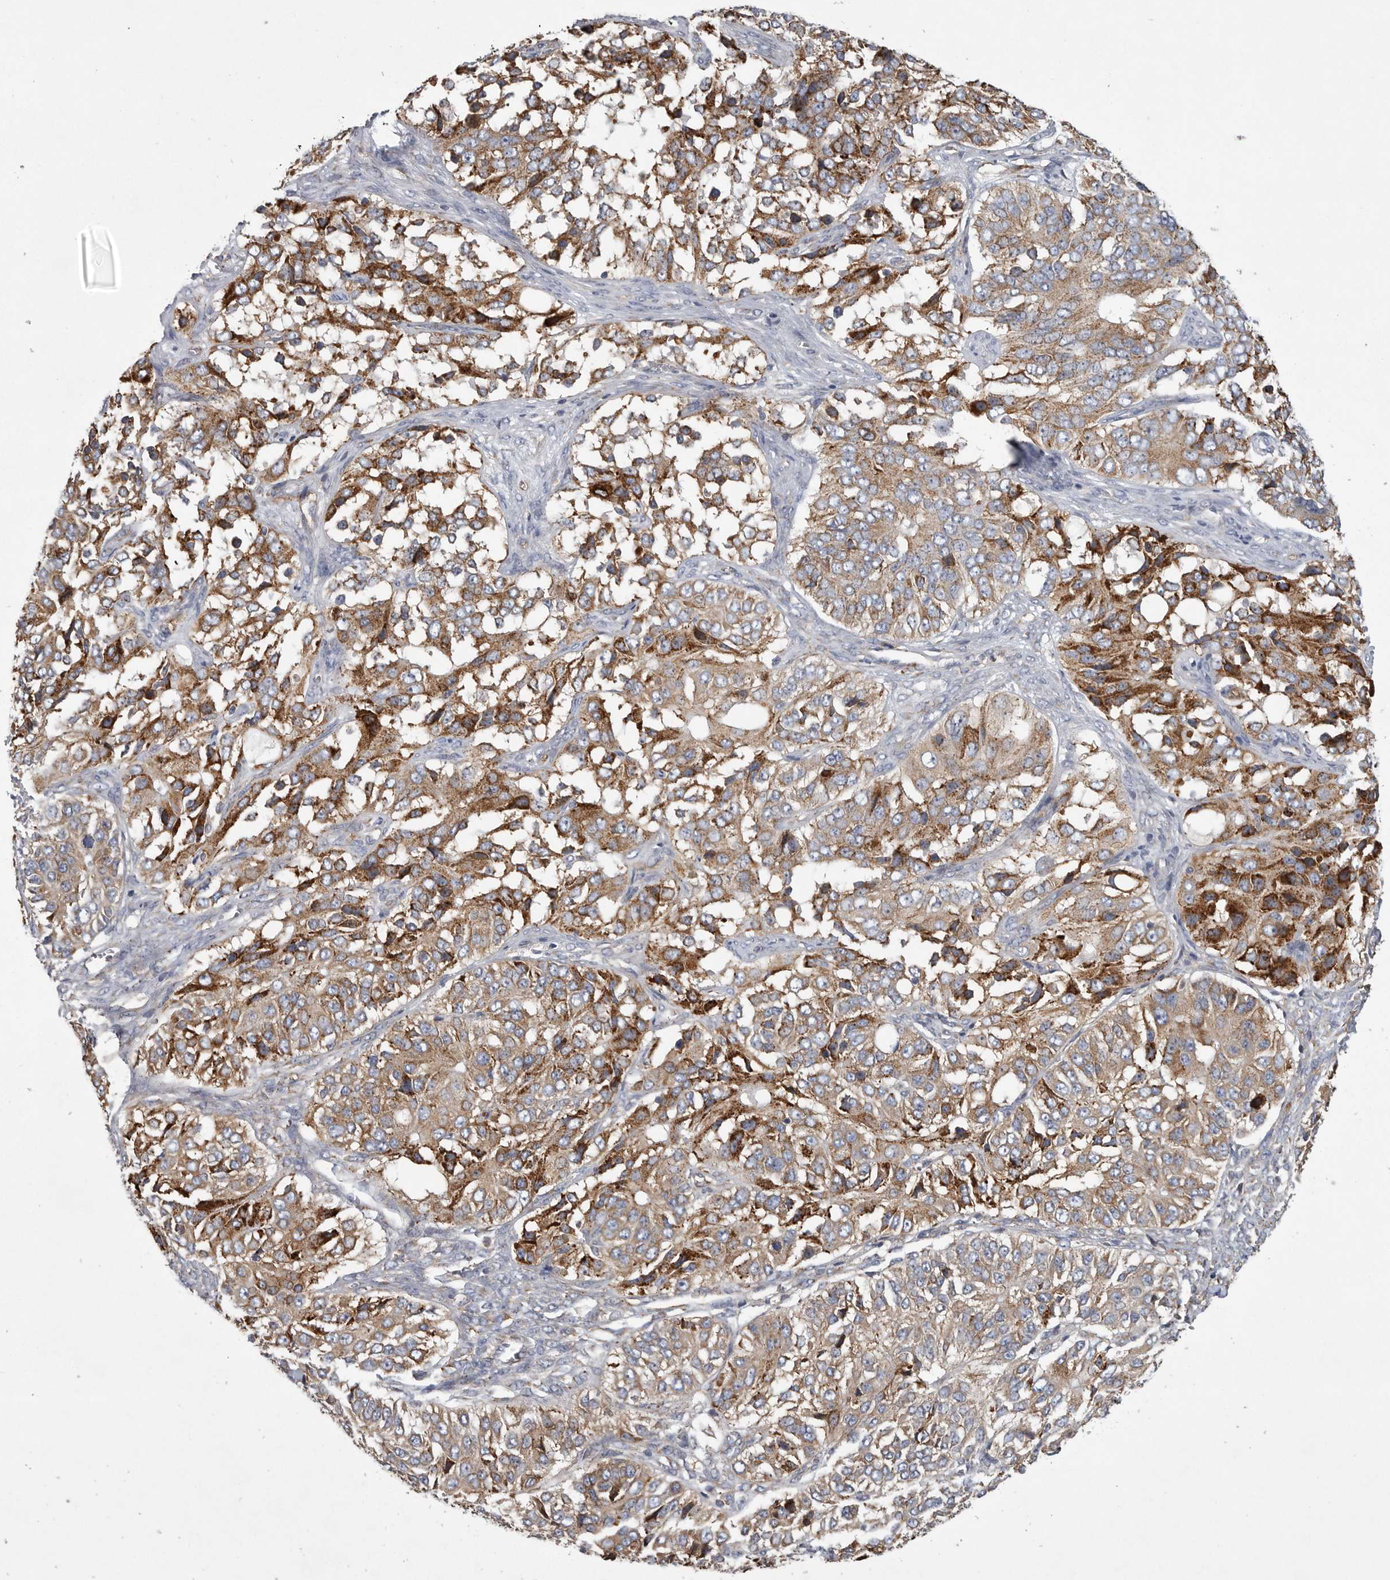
{"staining": {"intensity": "moderate", "quantity": ">75%", "location": "cytoplasmic/membranous"}, "tissue": "ovarian cancer", "cell_type": "Tumor cells", "image_type": "cancer", "snomed": [{"axis": "morphology", "description": "Carcinoma, endometroid"}, {"axis": "topography", "description": "Ovary"}], "caption": "Immunohistochemical staining of endometroid carcinoma (ovarian) shows moderate cytoplasmic/membranous protein positivity in approximately >75% of tumor cells.", "gene": "MINPP1", "patient": {"sex": "female", "age": 51}}